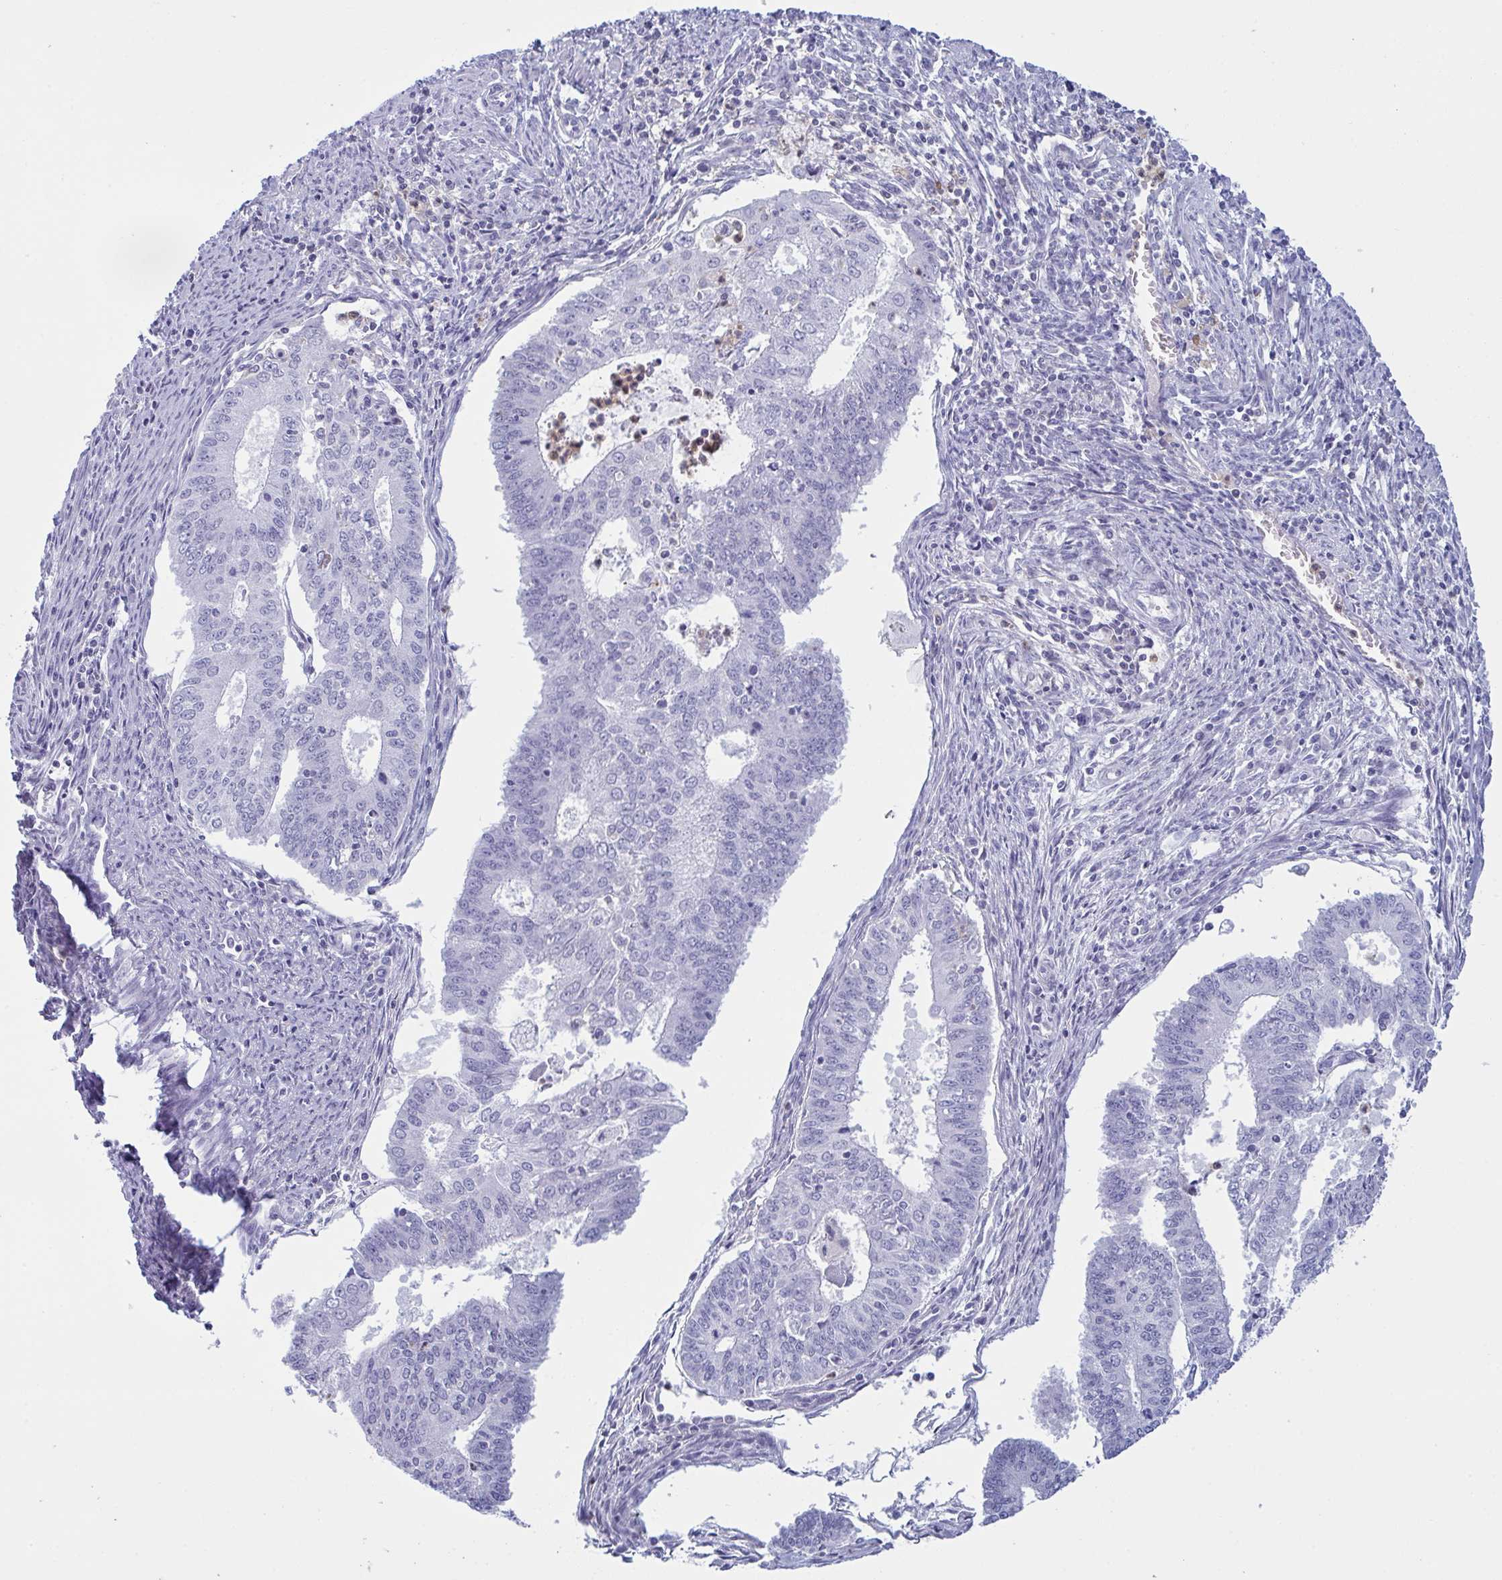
{"staining": {"intensity": "negative", "quantity": "none", "location": "none"}, "tissue": "endometrial cancer", "cell_type": "Tumor cells", "image_type": "cancer", "snomed": [{"axis": "morphology", "description": "Adenocarcinoma, NOS"}, {"axis": "topography", "description": "Endometrium"}], "caption": "This is an immunohistochemistry photomicrograph of endometrial cancer (adenocarcinoma). There is no staining in tumor cells.", "gene": "MYO1F", "patient": {"sex": "female", "age": 61}}